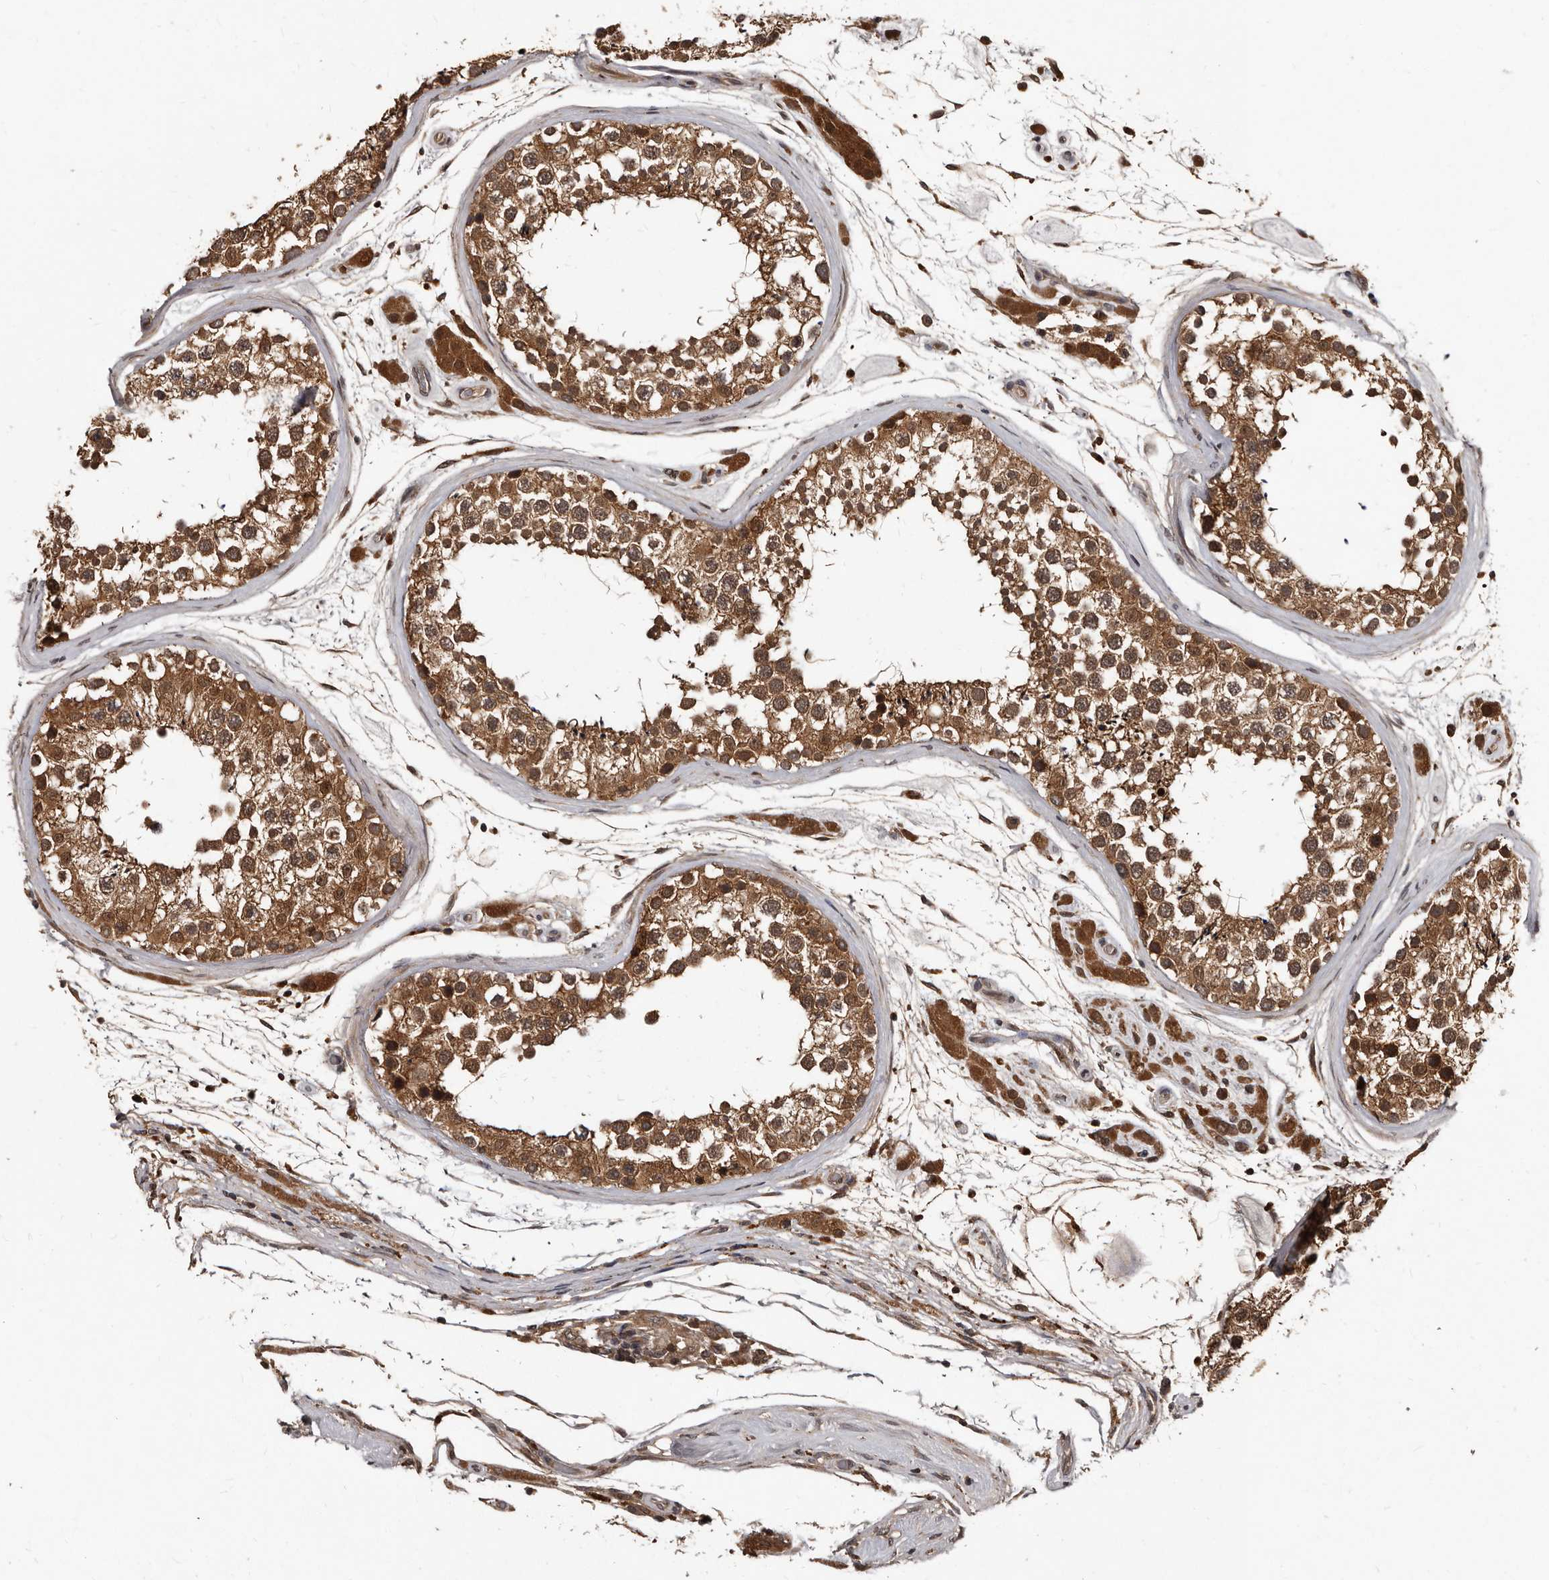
{"staining": {"intensity": "moderate", "quantity": ">75%", "location": "cytoplasmic/membranous"}, "tissue": "testis", "cell_type": "Cells in seminiferous ducts", "image_type": "normal", "snomed": [{"axis": "morphology", "description": "Normal tissue, NOS"}, {"axis": "topography", "description": "Testis"}], "caption": "Immunohistochemical staining of unremarkable human testis demonstrates medium levels of moderate cytoplasmic/membranous staining in about >75% of cells in seminiferous ducts.", "gene": "PMVK", "patient": {"sex": "male", "age": 46}}